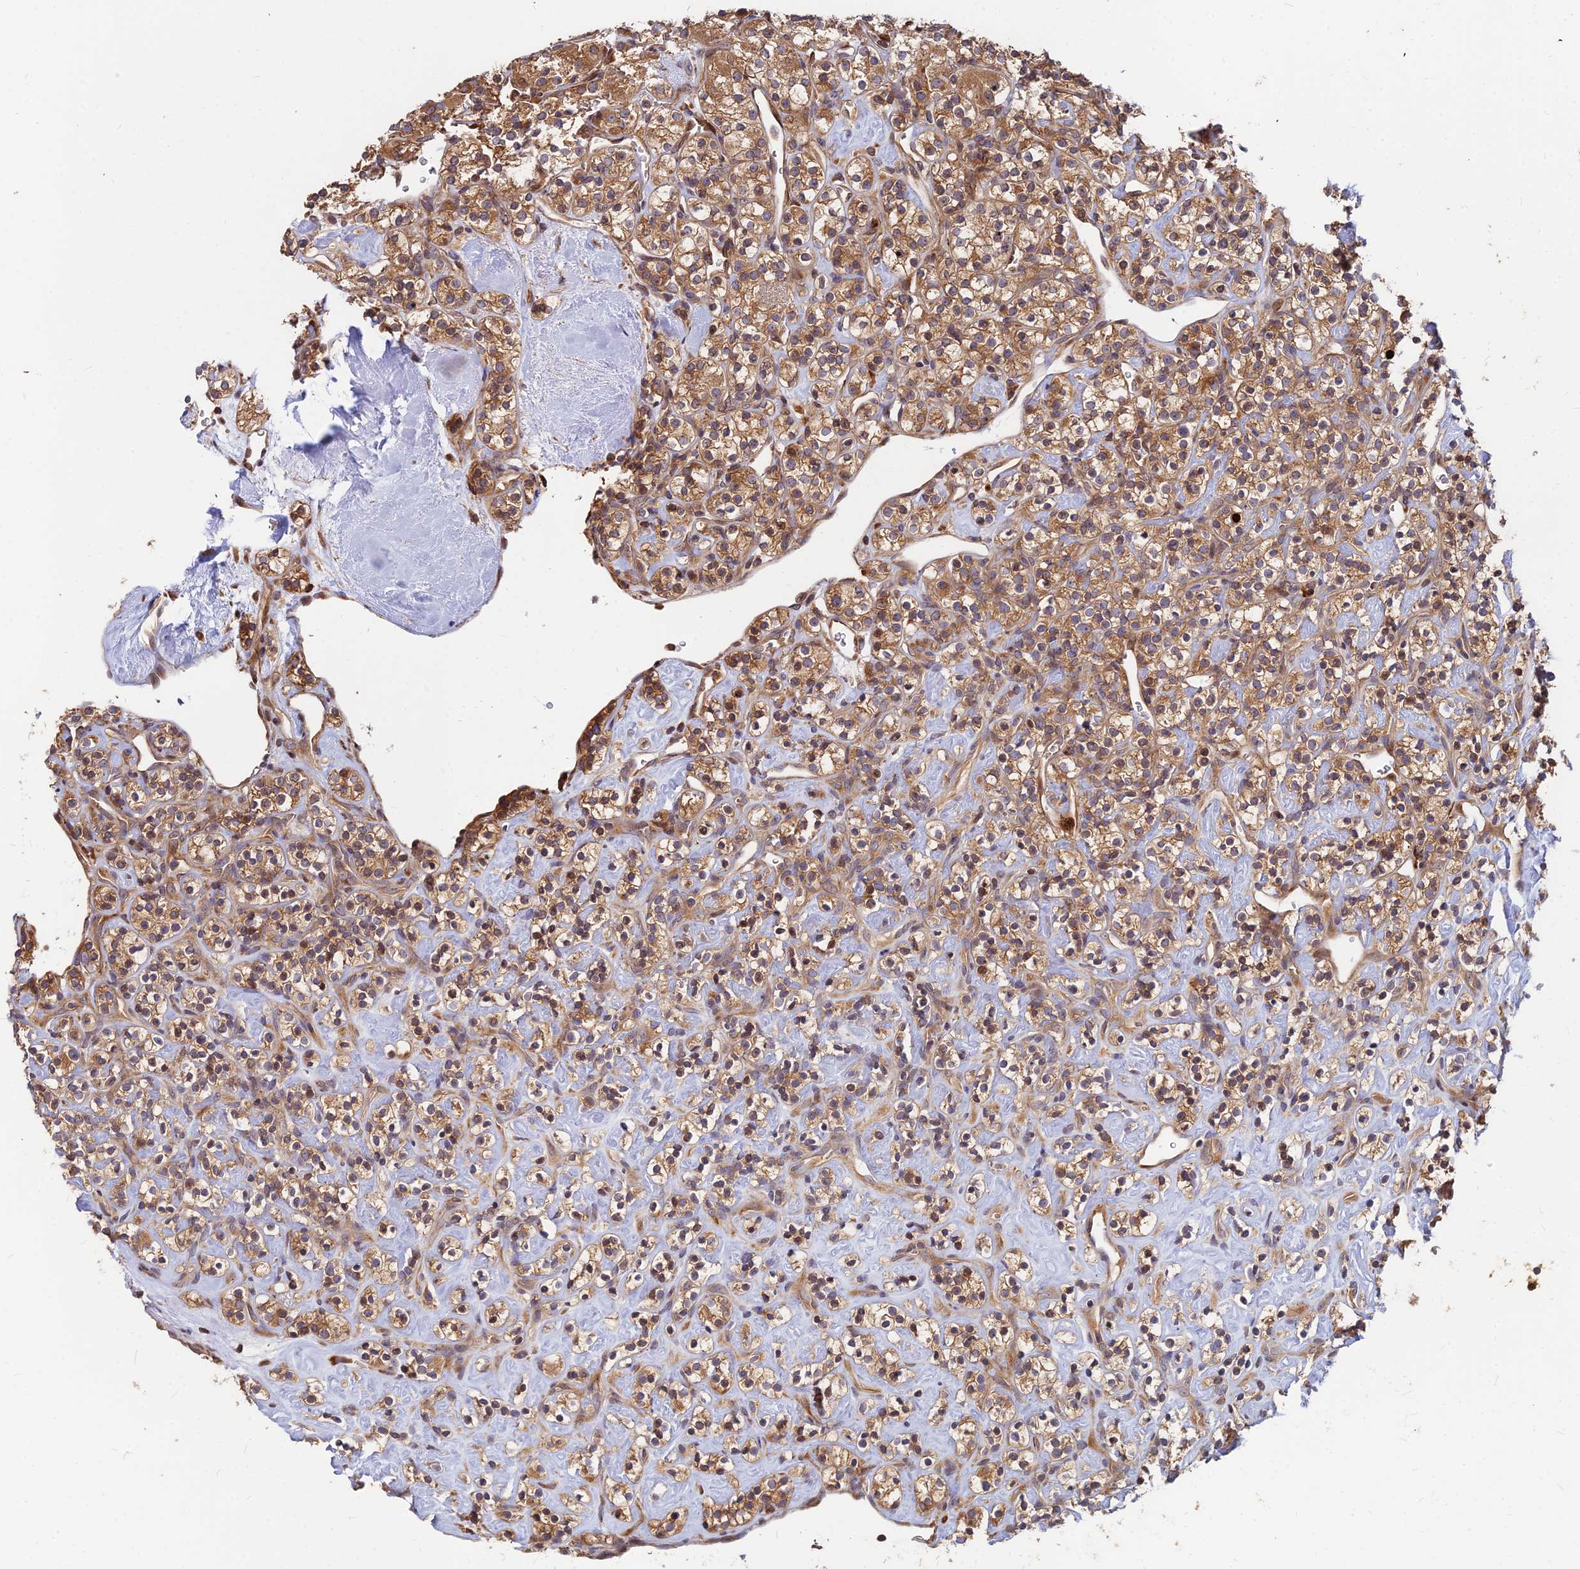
{"staining": {"intensity": "moderate", "quantity": ">75%", "location": "cytoplasmic/membranous"}, "tissue": "renal cancer", "cell_type": "Tumor cells", "image_type": "cancer", "snomed": [{"axis": "morphology", "description": "Adenocarcinoma, NOS"}, {"axis": "topography", "description": "Kidney"}], "caption": "Protein staining demonstrates moderate cytoplasmic/membranous expression in approximately >75% of tumor cells in renal cancer (adenocarcinoma).", "gene": "CCT6B", "patient": {"sex": "male", "age": 77}}